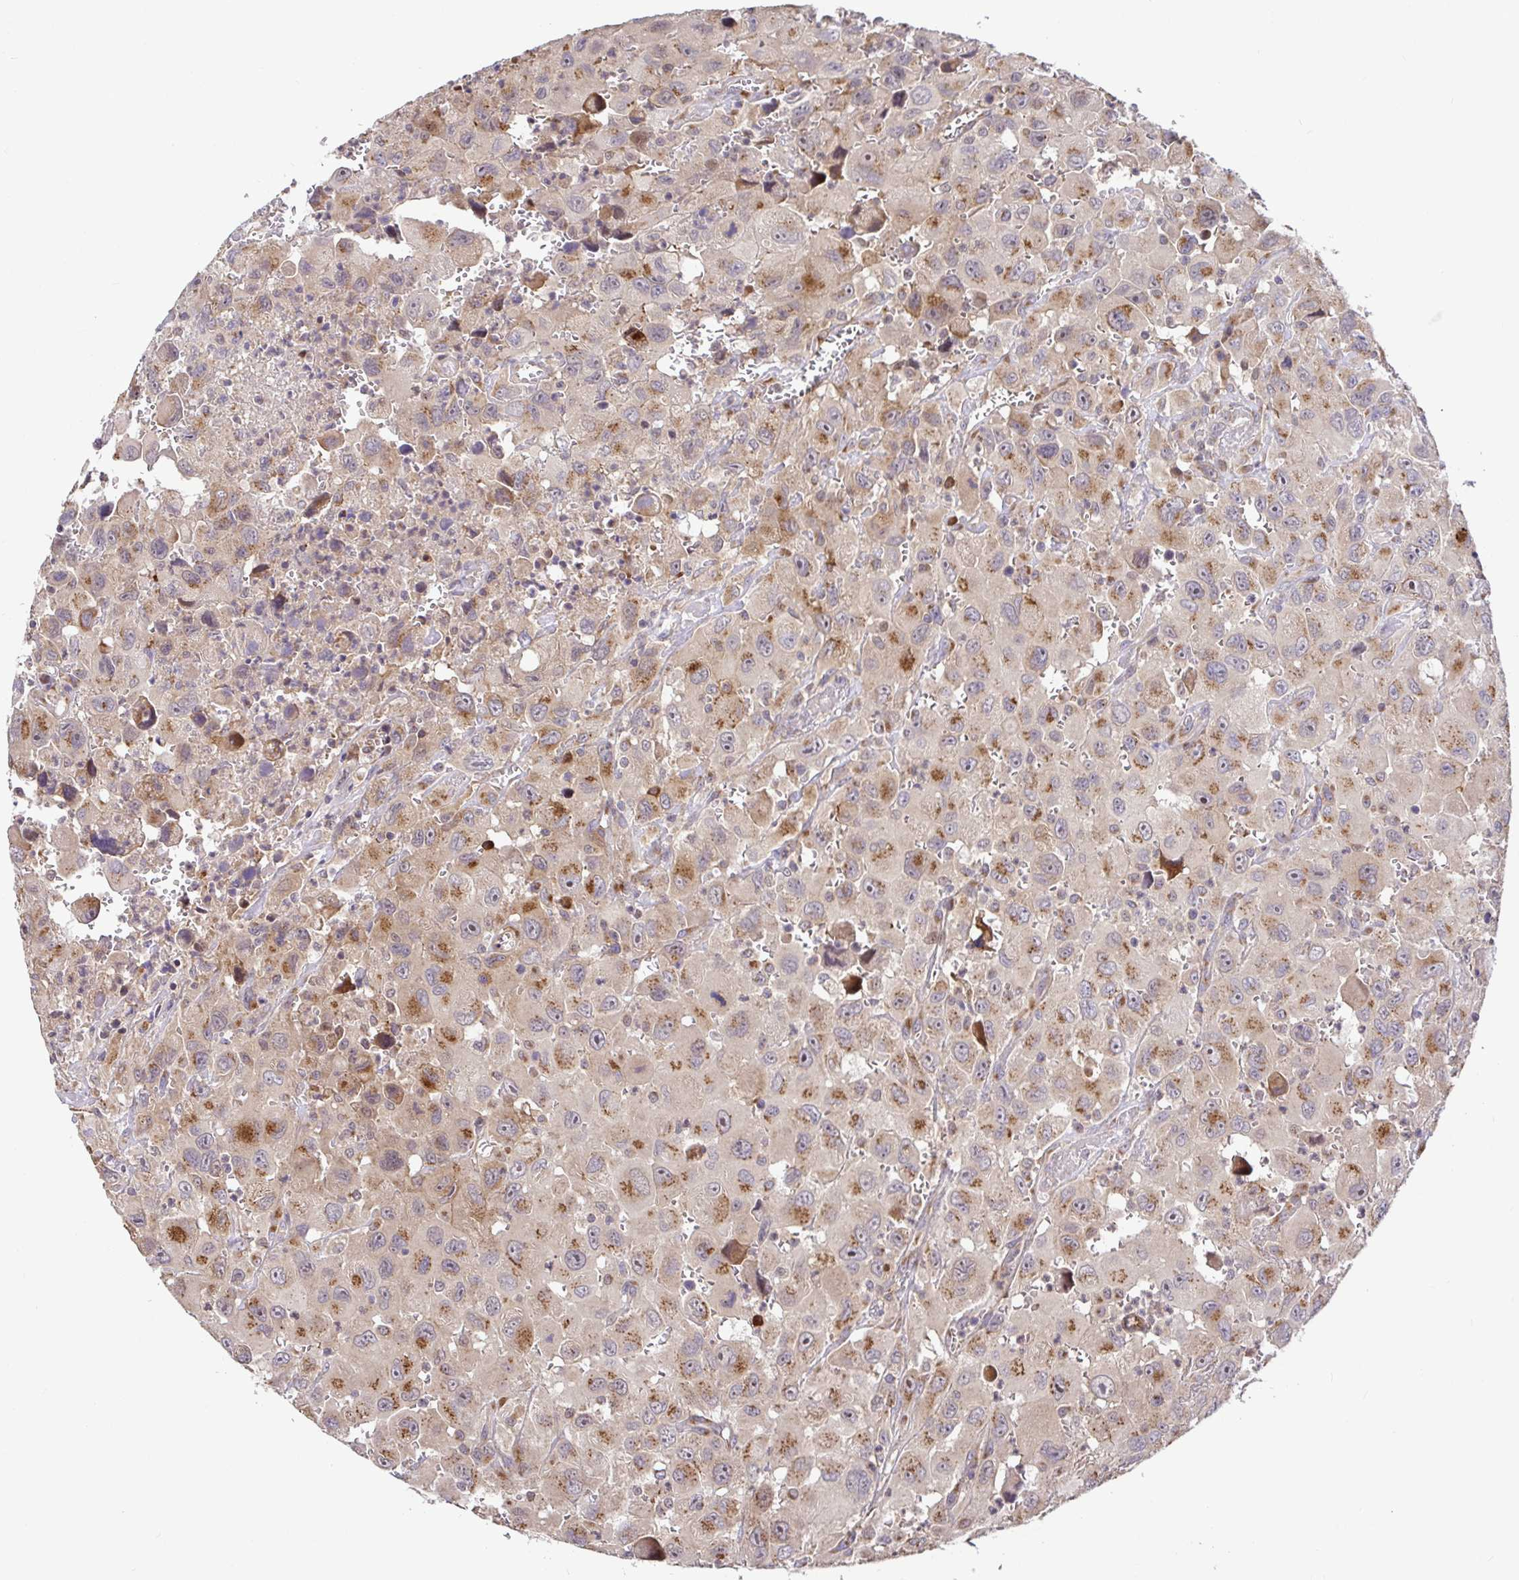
{"staining": {"intensity": "moderate", "quantity": ">75%", "location": "cytoplasmic/membranous"}, "tissue": "head and neck cancer", "cell_type": "Tumor cells", "image_type": "cancer", "snomed": [{"axis": "morphology", "description": "Squamous cell carcinoma, NOS"}, {"axis": "morphology", "description": "Squamous cell carcinoma, metastatic, NOS"}, {"axis": "topography", "description": "Oral tissue"}, {"axis": "topography", "description": "Head-Neck"}], "caption": "Metastatic squamous cell carcinoma (head and neck) was stained to show a protein in brown. There is medium levels of moderate cytoplasmic/membranous positivity in approximately >75% of tumor cells. The protein is stained brown, and the nuclei are stained in blue (DAB (3,3'-diaminobenzidine) IHC with brightfield microscopy, high magnification).", "gene": "ELP1", "patient": {"sex": "female", "age": 85}}